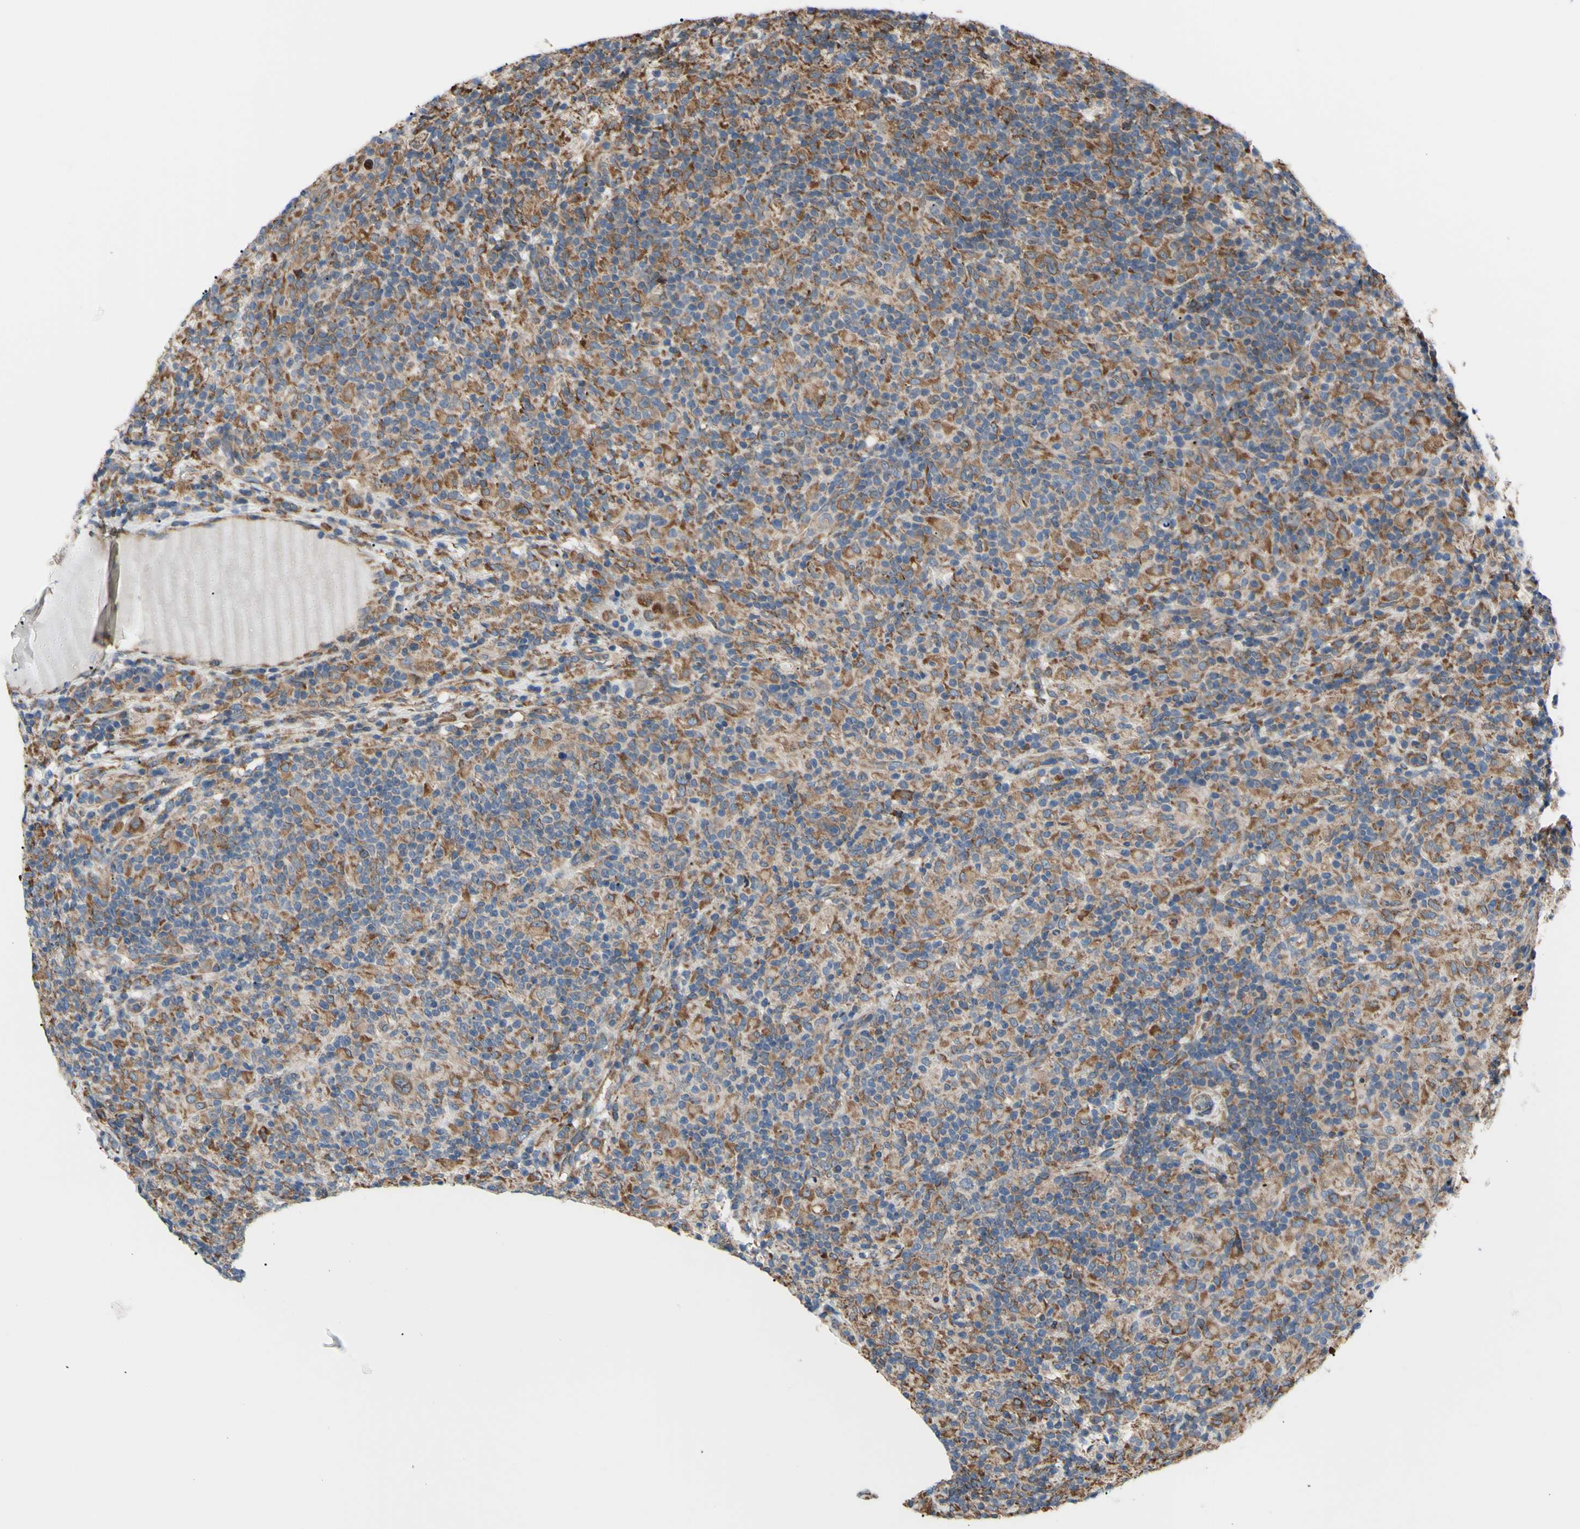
{"staining": {"intensity": "strong", "quantity": ">75%", "location": "cytoplasmic/membranous"}, "tissue": "lymphoma", "cell_type": "Tumor cells", "image_type": "cancer", "snomed": [{"axis": "morphology", "description": "Hodgkin's disease, NOS"}, {"axis": "topography", "description": "Lymph node"}], "caption": "A brown stain labels strong cytoplasmic/membranous expression of a protein in human lymphoma tumor cells.", "gene": "BMF", "patient": {"sex": "male", "age": 70}}